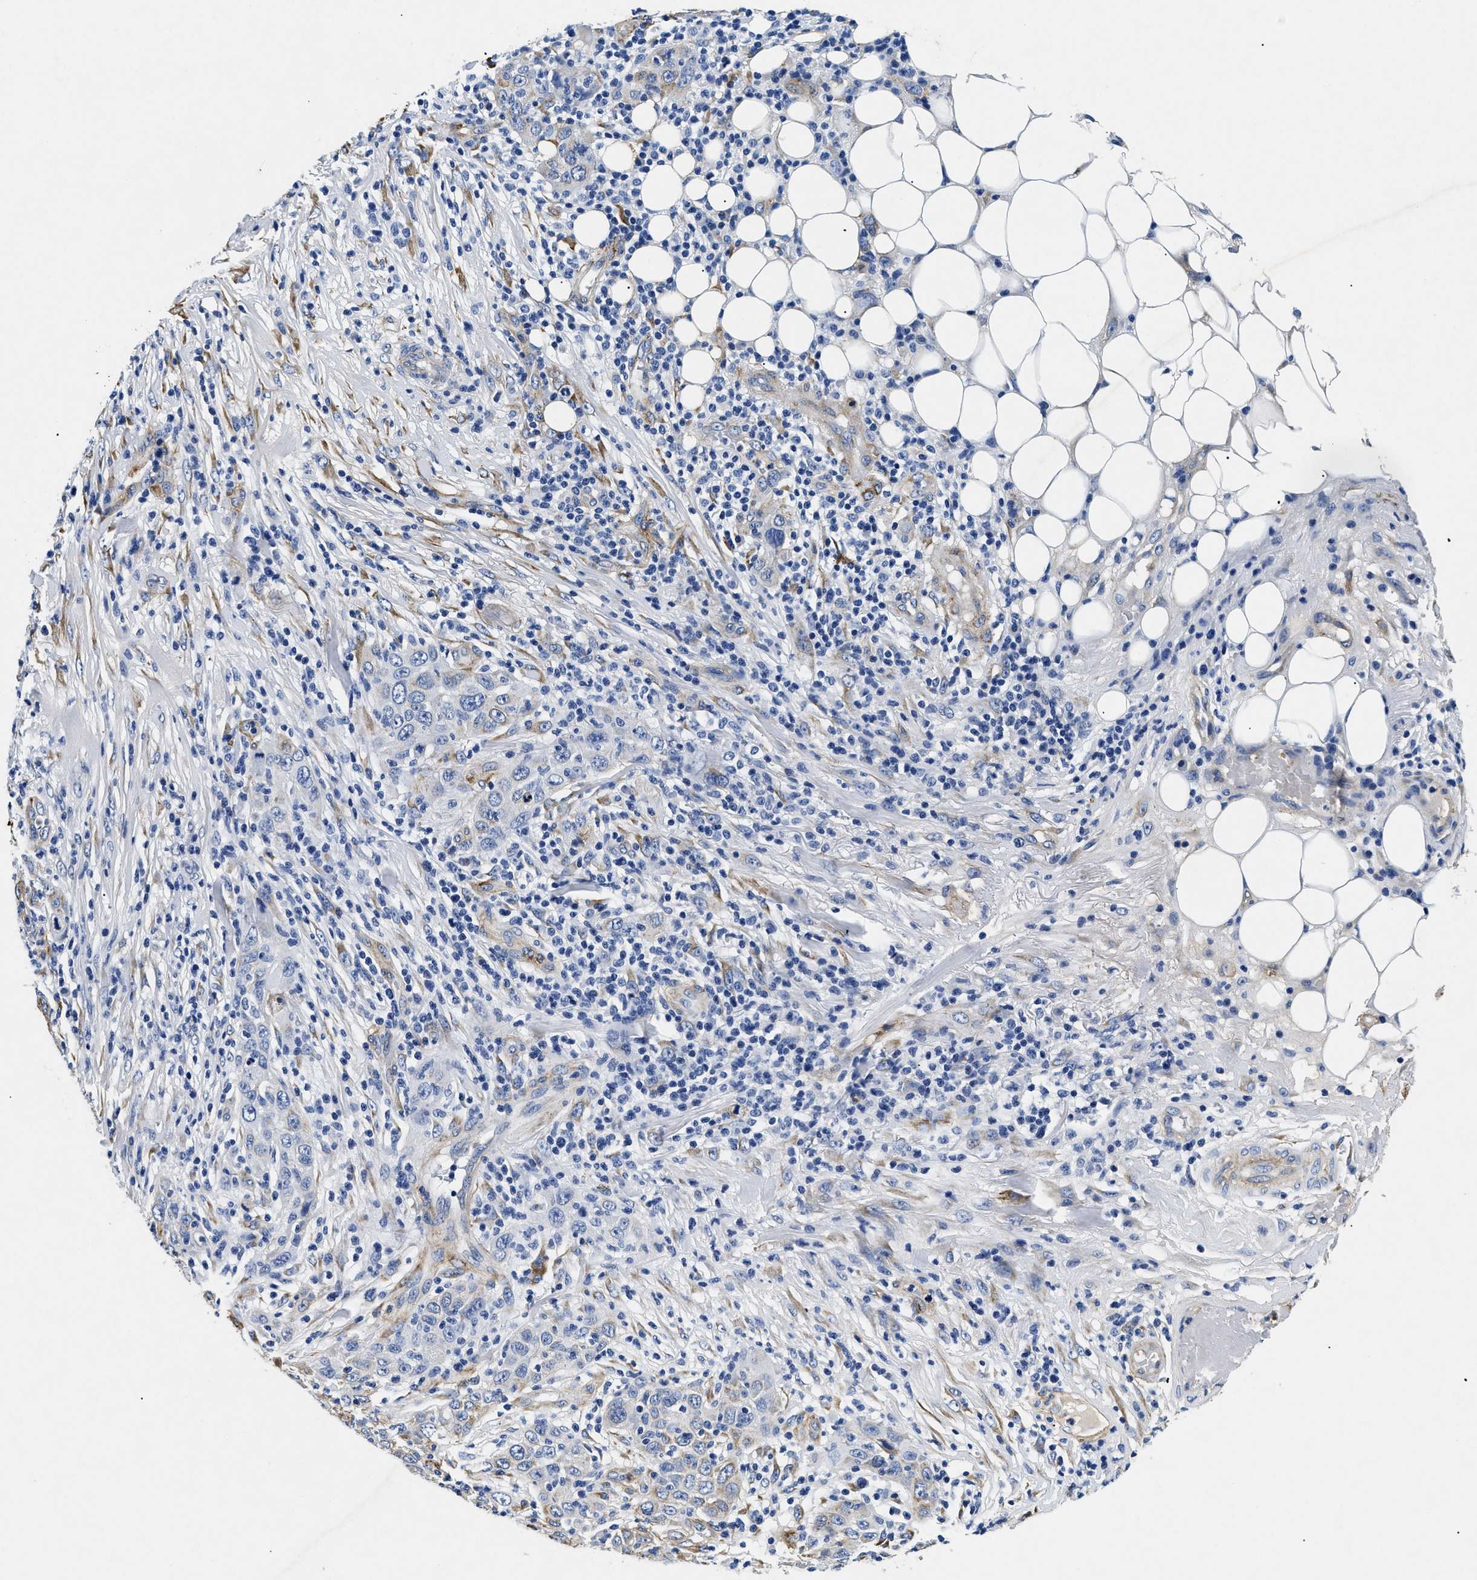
{"staining": {"intensity": "moderate", "quantity": "<25%", "location": "cytoplasmic/membranous"}, "tissue": "skin cancer", "cell_type": "Tumor cells", "image_type": "cancer", "snomed": [{"axis": "morphology", "description": "Squamous cell carcinoma, NOS"}, {"axis": "topography", "description": "Skin"}], "caption": "Squamous cell carcinoma (skin) was stained to show a protein in brown. There is low levels of moderate cytoplasmic/membranous staining in approximately <25% of tumor cells.", "gene": "LAMA3", "patient": {"sex": "female", "age": 88}}